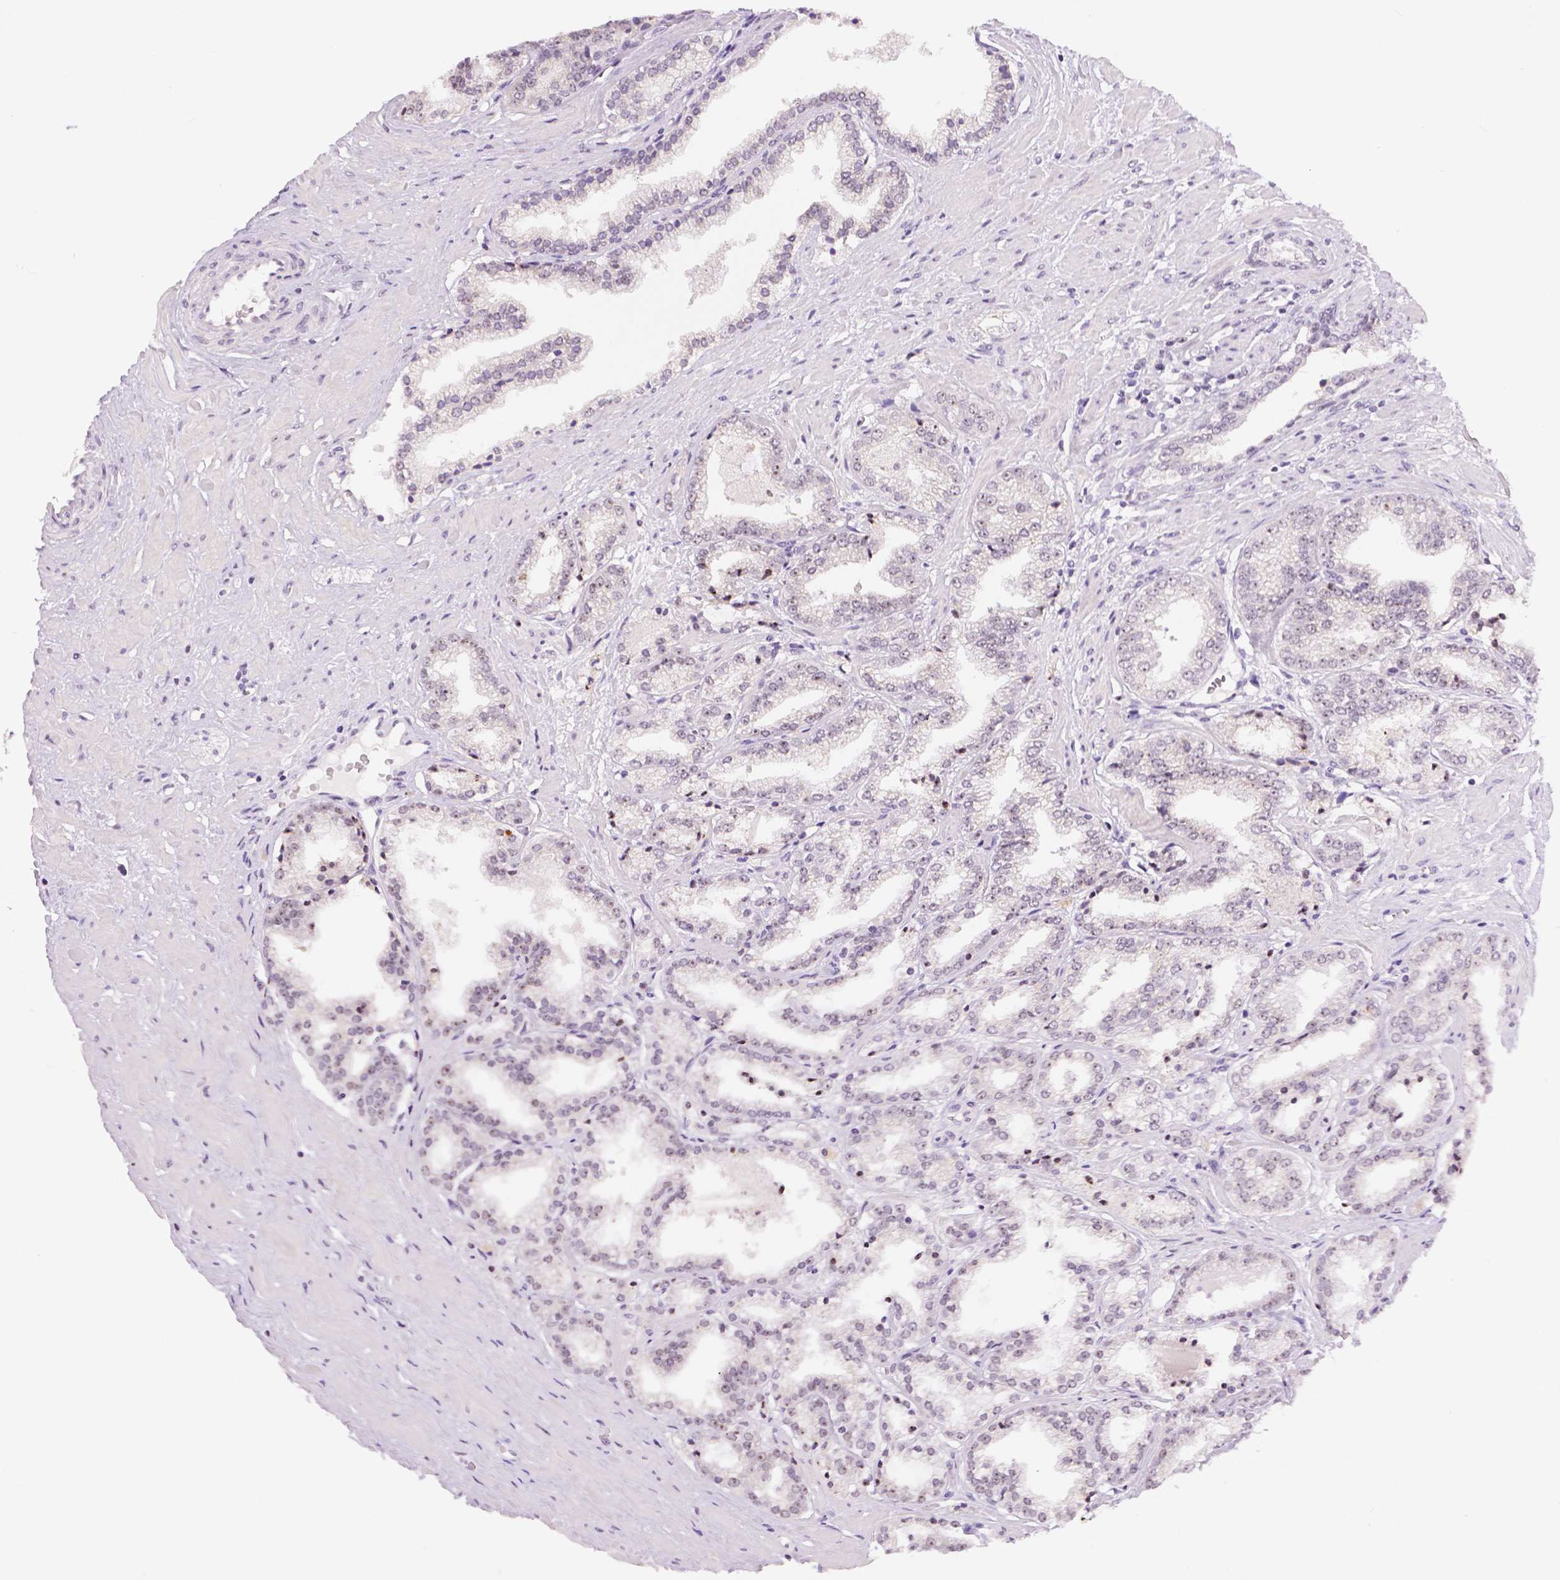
{"staining": {"intensity": "weak", "quantity": "<25%", "location": "nuclear"}, "tissue": "prostate cancer", "cell_type": "Tumor cells", "image_type": "cancer", "snomed": [{"axis": "morphology", "description": "Adenocarcinoma, Low grade"}, {"axis": "topography", "description": "Prostate"}], "caption": "Tumor cells are negative for brown protein staining in prostate low-grade adenocarcinoma.", "gene": "NHP2", "patient": {"sex": "male", "age": 60}}